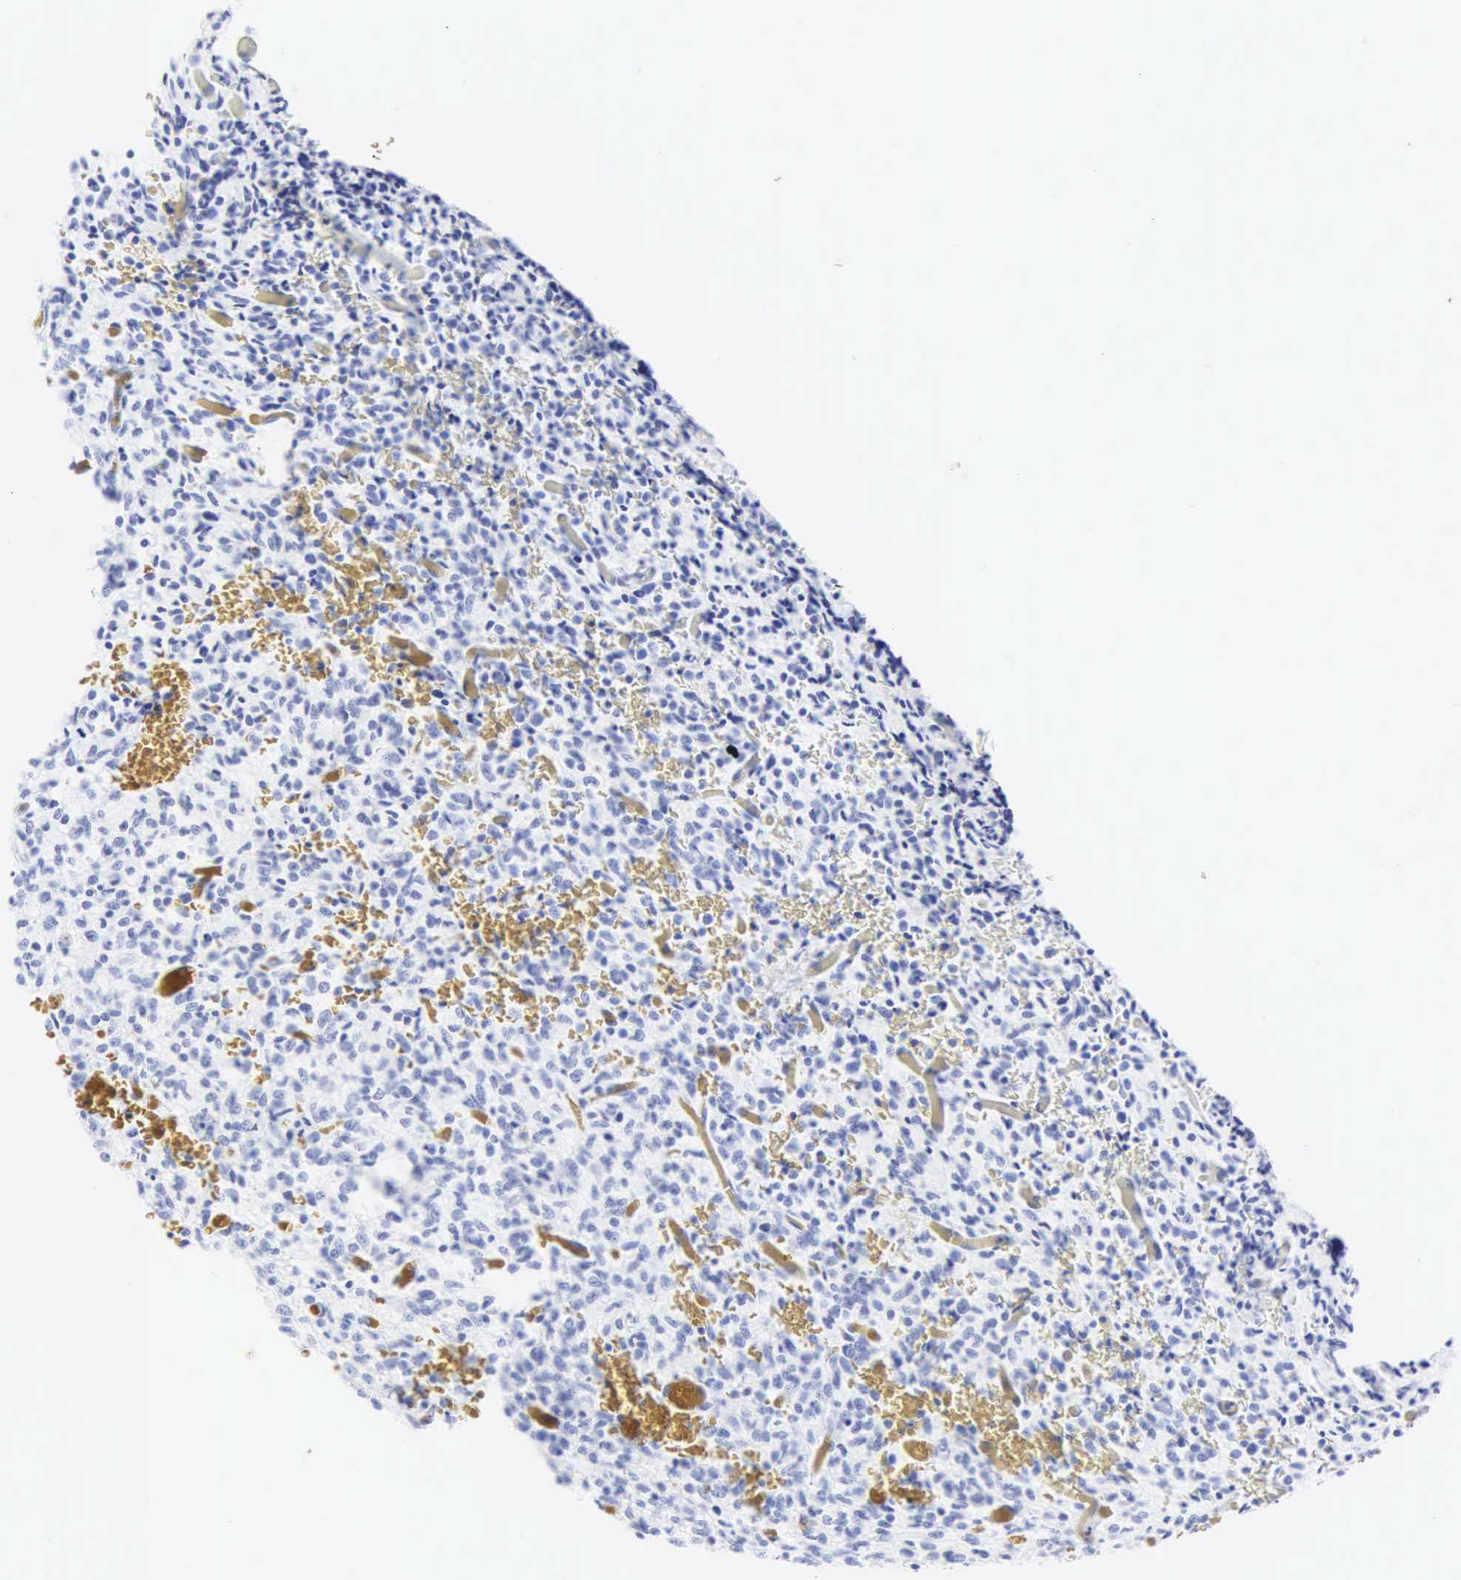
{"staining": {"intensity": "negative", "quantity": "none", "location": "none"}, "tissue": "glioma", "cell_type": "Tumor cells", "image_type": "cancer", "snomed": [{"axis": "morphology", "description": "Glioma, malignant, High grade"}, {"axis": "topography", "description": "Brain"}], "caption": "Tumor cells are negative for brown protein staining in malignant glioma (high-grade). (DAB immunohistochemistry (IHC) with hematoxylin counter stain).", "gene": "CGB3", "patient": {"sex": "male", "age": 56}}